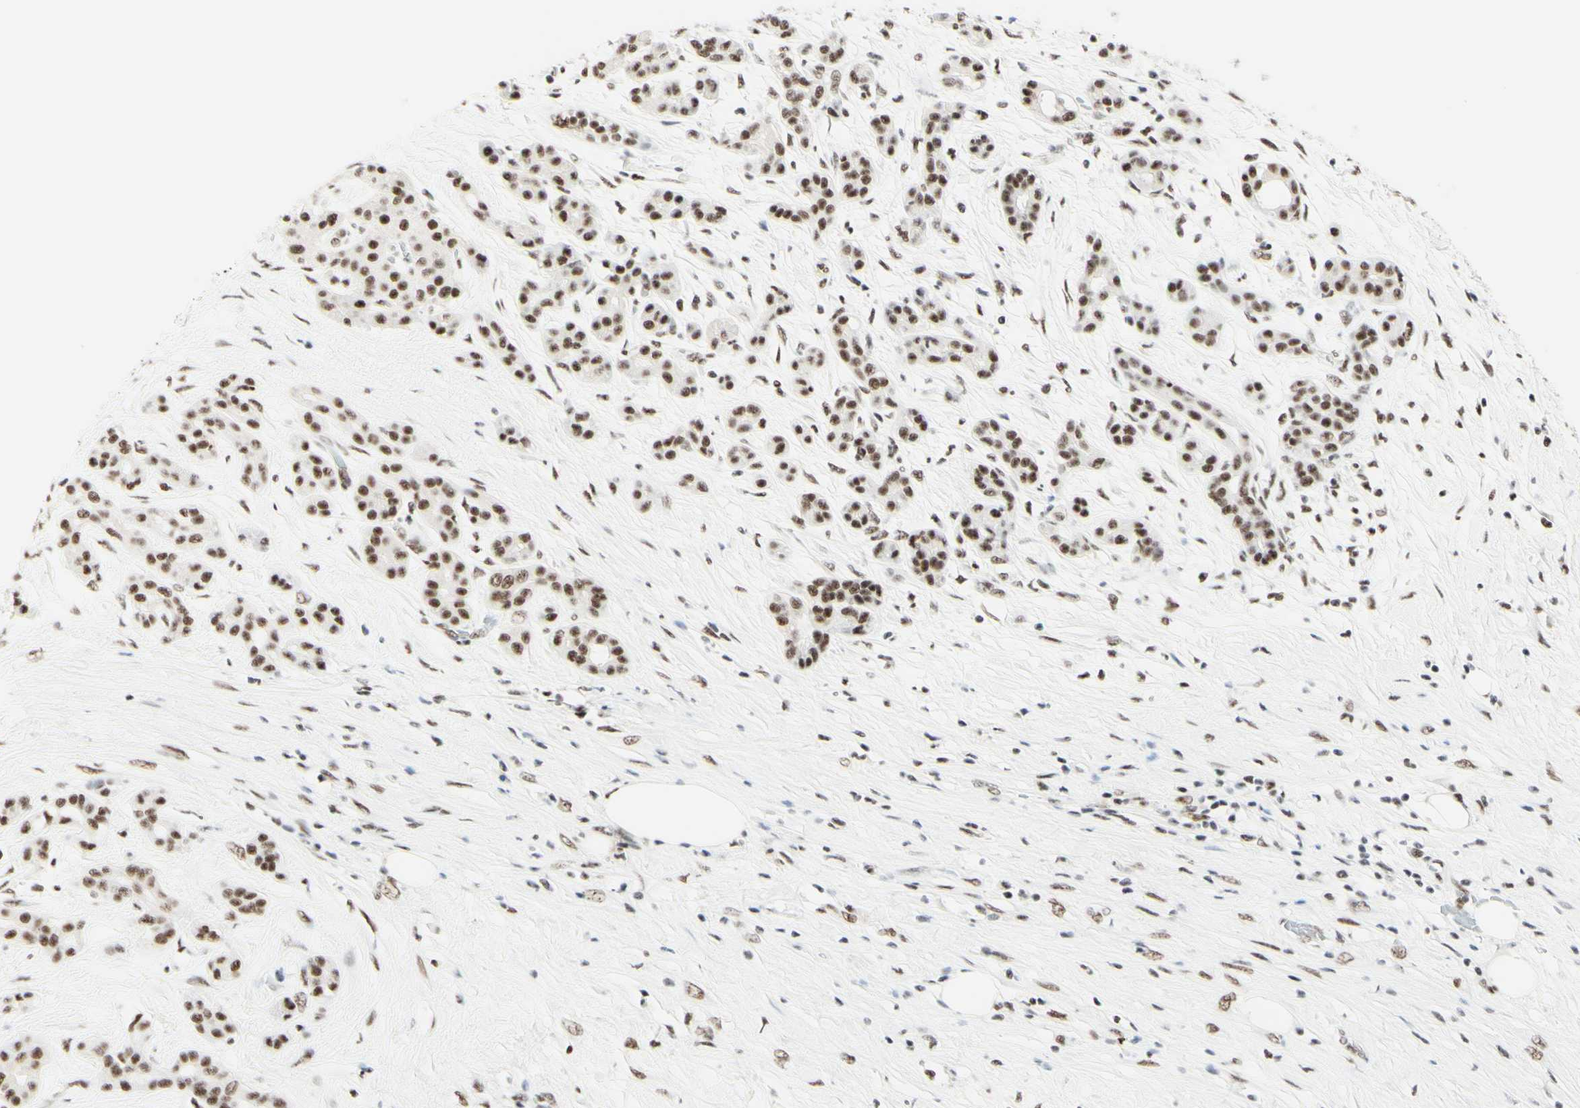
{"staining": {"intensity": "moderate", "quantity": ">75%", "location": "nuclear"}, "tissue": "pancreatic cancer", "cell_type": "Tumor cells", "image_type": "cancer", "snomed": [{"axis": "morphology", "description": "Adenocarcinoma, NOS"}, {"axis": "topography", "description": "Pancreas"}], "caption": "Moderate nuclear positivity is identified in approximately >75% of tumor cells in pancreatic adenocarcinoma.", "gene": "WTAP", "patient": {"sex": "male", "age": 41}}